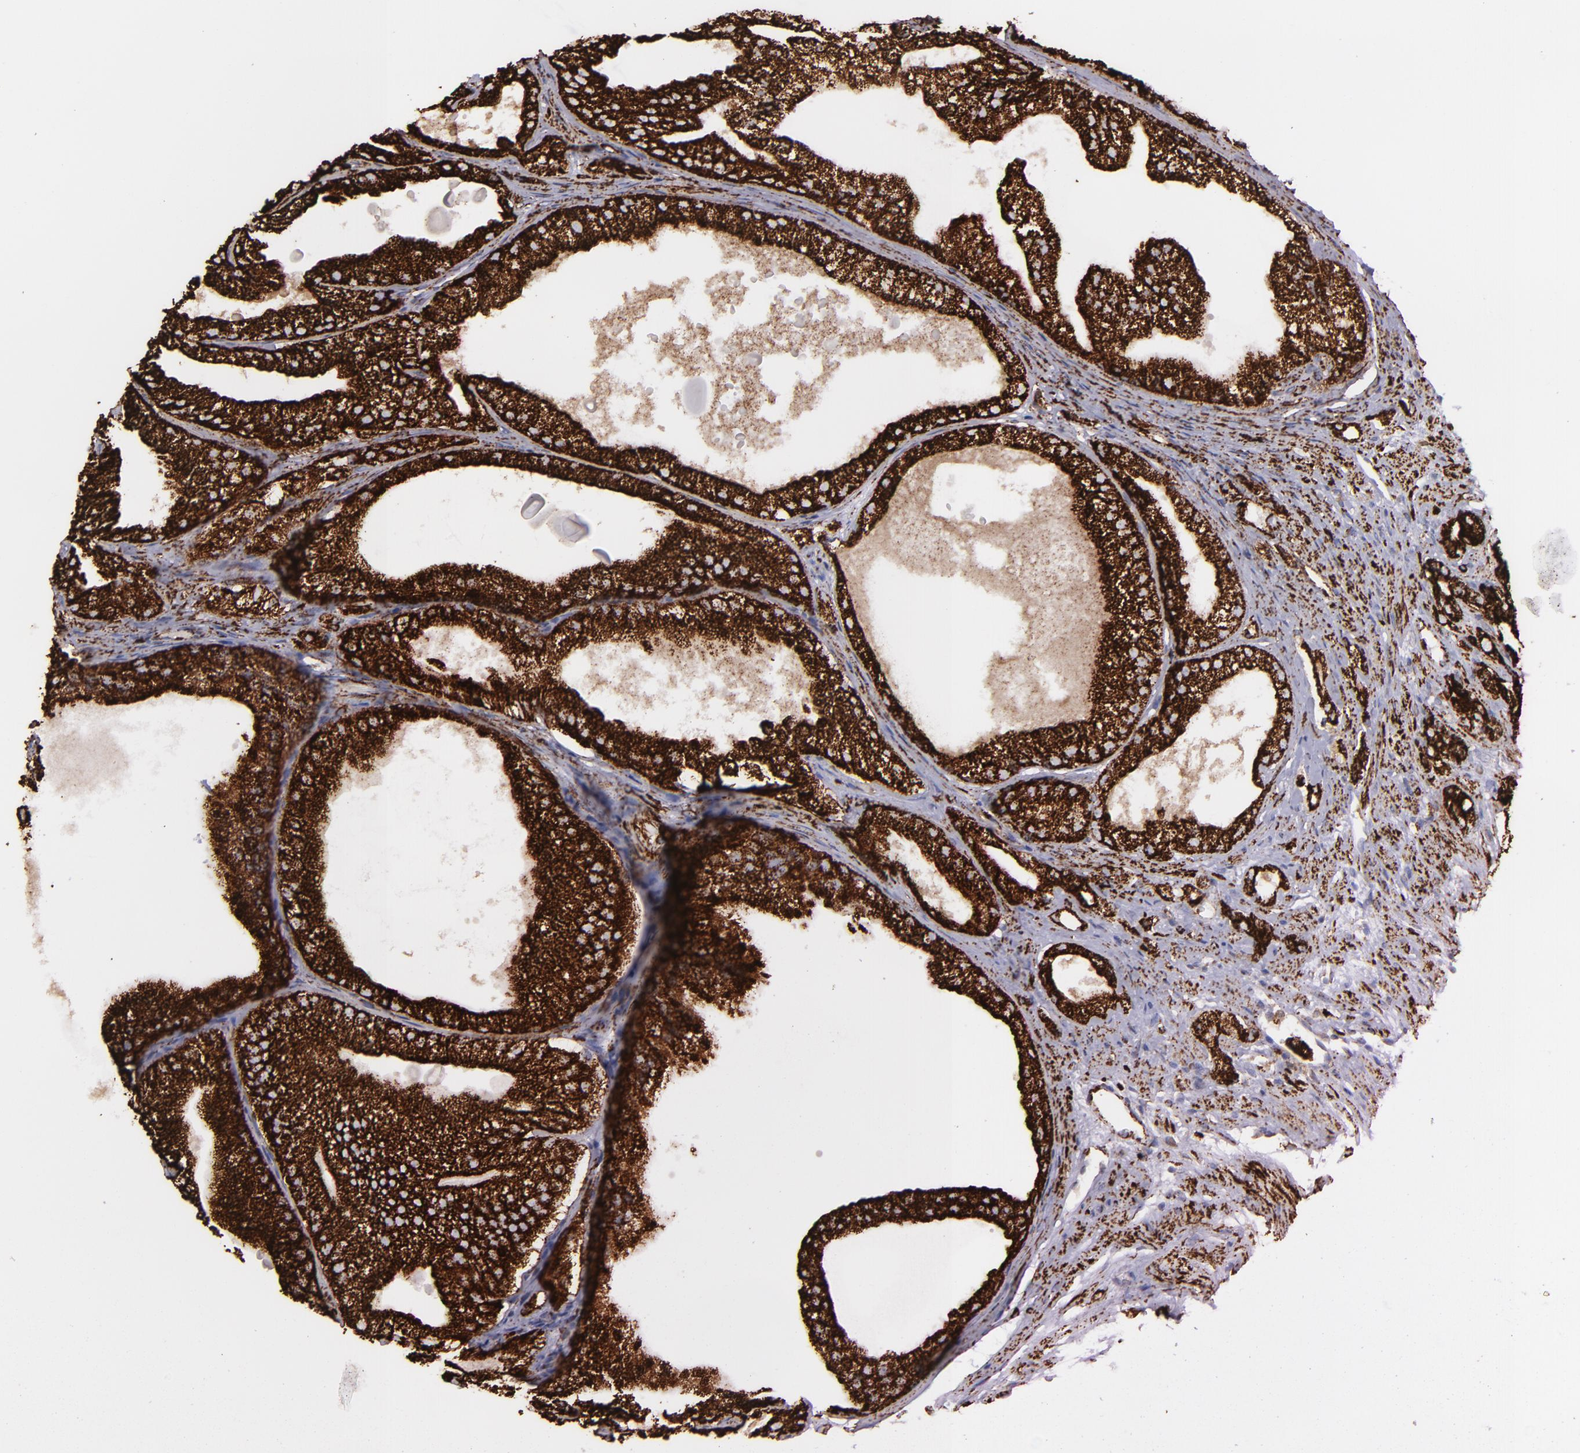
{"staining": {"intensity": "strong", "quantity": ">75%", "location": "cytoplasmic/membranous"}, "tissue": "prostate cancer", "cell_type": "Tumor cells", "image_type": "cancer", "snomed": [{"axis": "morphology", "description": "Adenocarcinoma, Low grade"}, {"axis": "topography", "description": "Prostate"}], "caption": "DAB (3,3'-diaminobenzidine) immunohistochemical staining of prostate cancer displays strong cytoplasmic/membranous protein positivity in approximately >75% of tumor cells. (DAB (3,3'-diaminobenzidine) = brown stain, brightfield microscopy at high magnification).", "gene": "MAOB", "patient": {"sex": "male", "age": 69}}